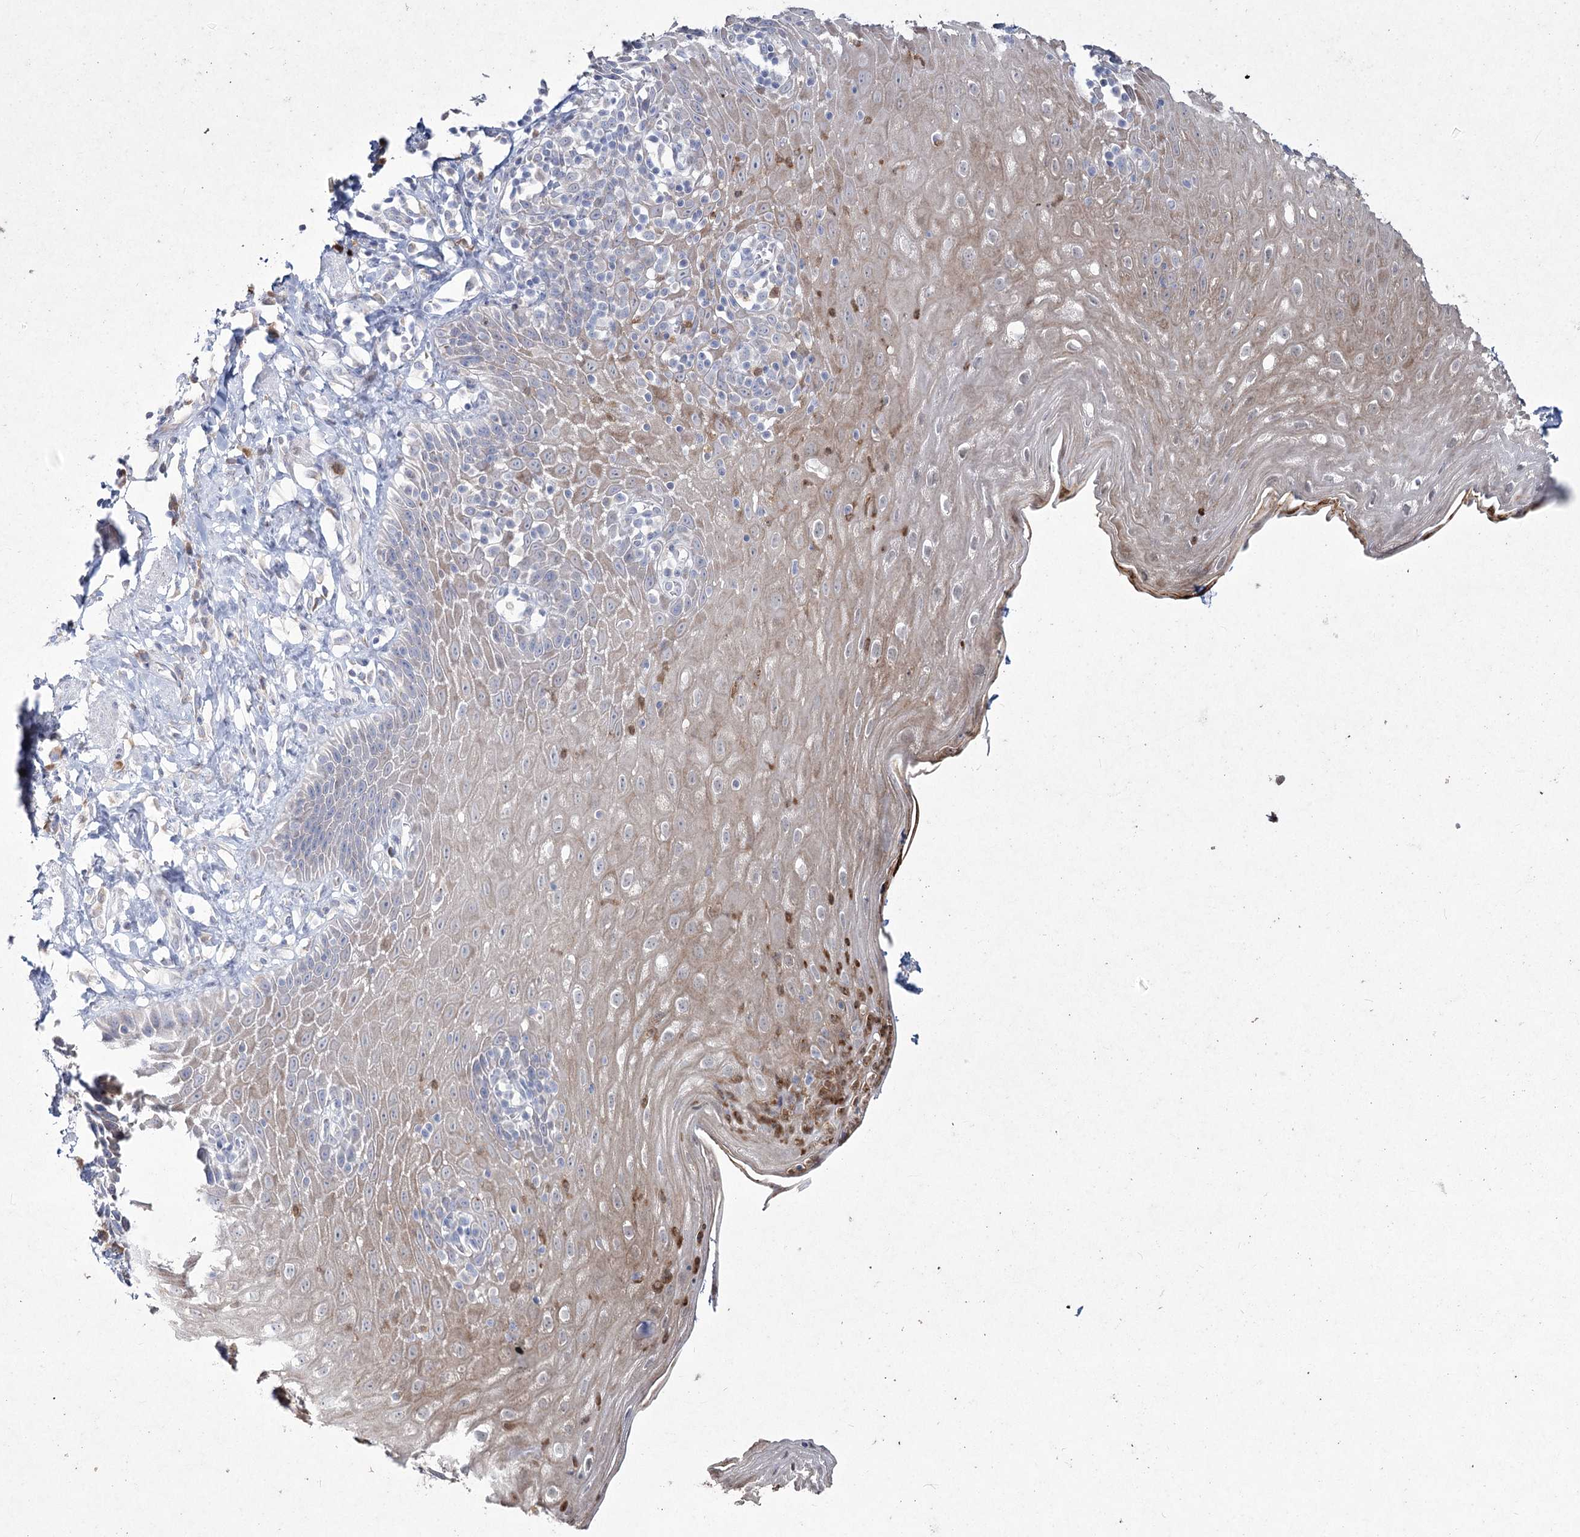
{"staining": {"intensity": "weak", "quantity": "25%-75%", "location": "cytoplasmic/membranous"}, "tissue": "esophagus", "cell_type": "Squamous epithelial cells", "image_type": "normal", "snomed": [{"axis": "morphology", "description": "Normal tissue, NOS"}, {"axis": "topography", "description": "Esophagus"}], "caption": "Weak cytoplasmic/membranous staining is appreciated in approximately 25%-75% of squamous epithelial cells in normal esophagus.", "gene": "NIPAL4", "patient": {"sex": "female", "age": 61}}